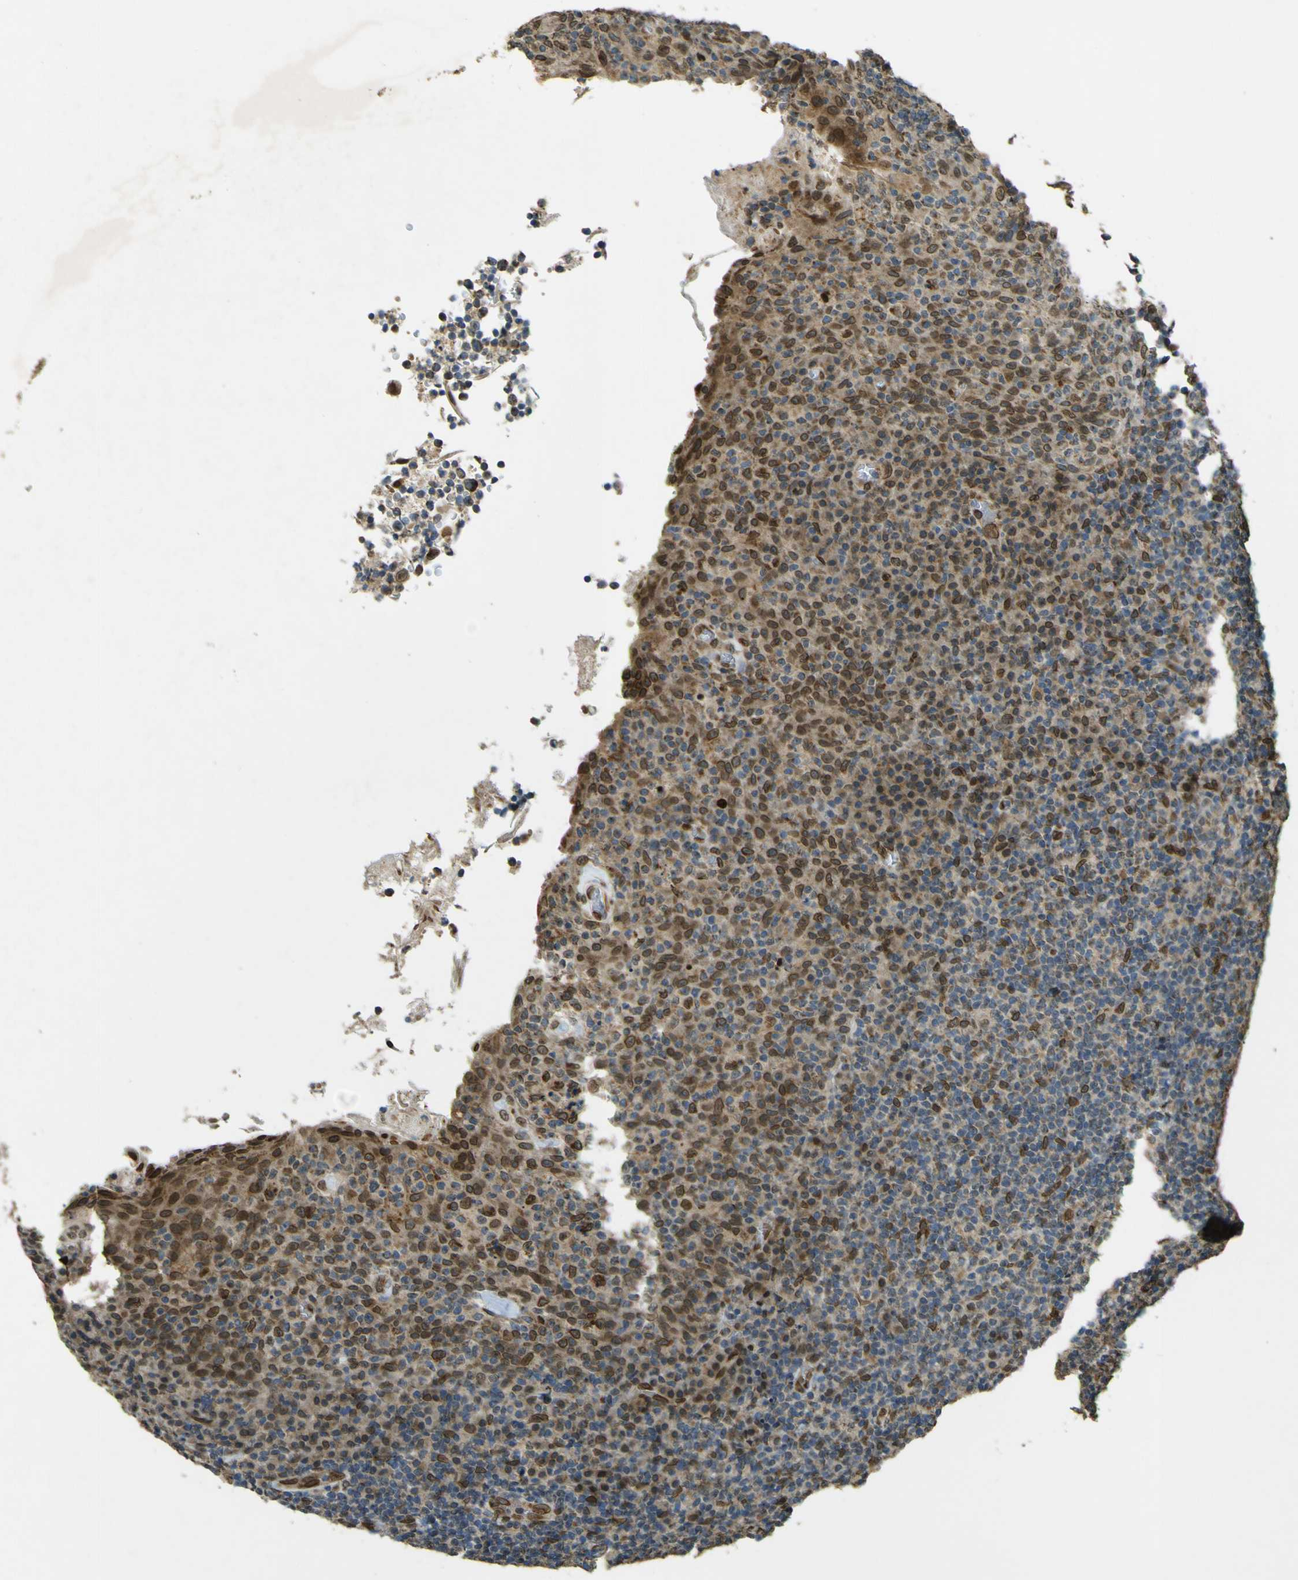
{"staining": {"intensity": "moderate", "quantity": ">75%", "location": "cytoplasmic/membranous,nuclear"}, "tissue": "tonsil", "cell_type": "Germinal center cells", "image_type": "normal", "snomed": [{"axis": "morphology", "description": "Normal tissue, NOS"}, {"axis": "topography", "description": "Tonsil"}], "caption": "Protein analysis of unremarkable tonsil displays moderate cytoplasmic/membranous,nuclear staining in about >75% of germinal center cells. (IHC, brightfield microscopy, high magnification).", "gene": "GALNT1", "patient": {"sex": "male", "age": 17}}